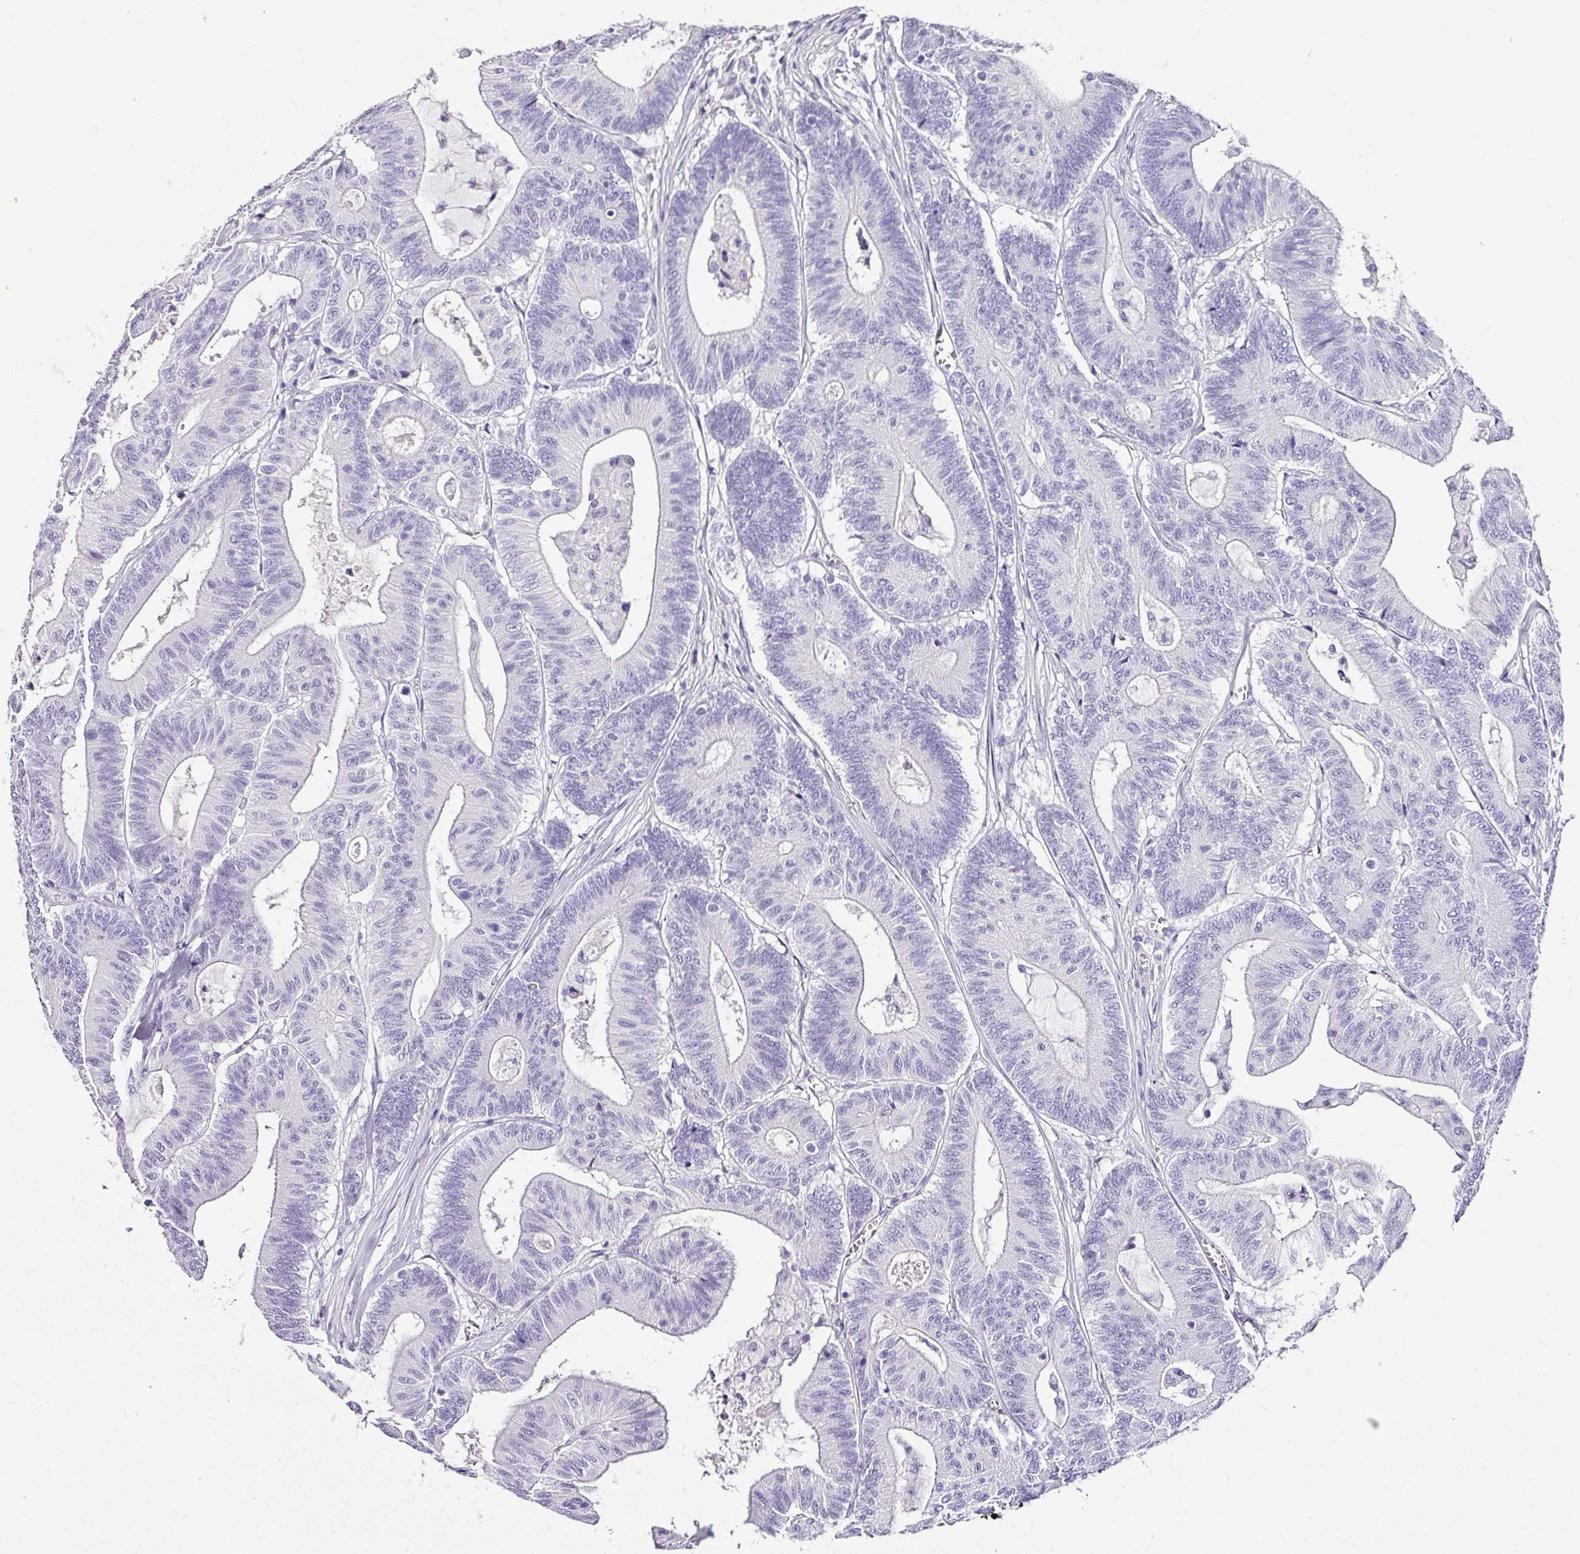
{"staining": {"intensity": "negative", "quantity": "none", "location": "none"}, "tissue": "colorectal cancer", "cell_type": "Tumor cells", "image_type": "cancer", "snomed": [{"axis": "morphology", "description": "Adenocarcinoma, NOS"}, {"axis": "topography", "description": "Colon"}], "caption": "Colorectal cancer (adenocarcinoma) was stained to show a protein in brown. There is no significant positivity in tumor cells.", "gene": "NAPSA", "patient": {"sex": "female", "age": 84}}